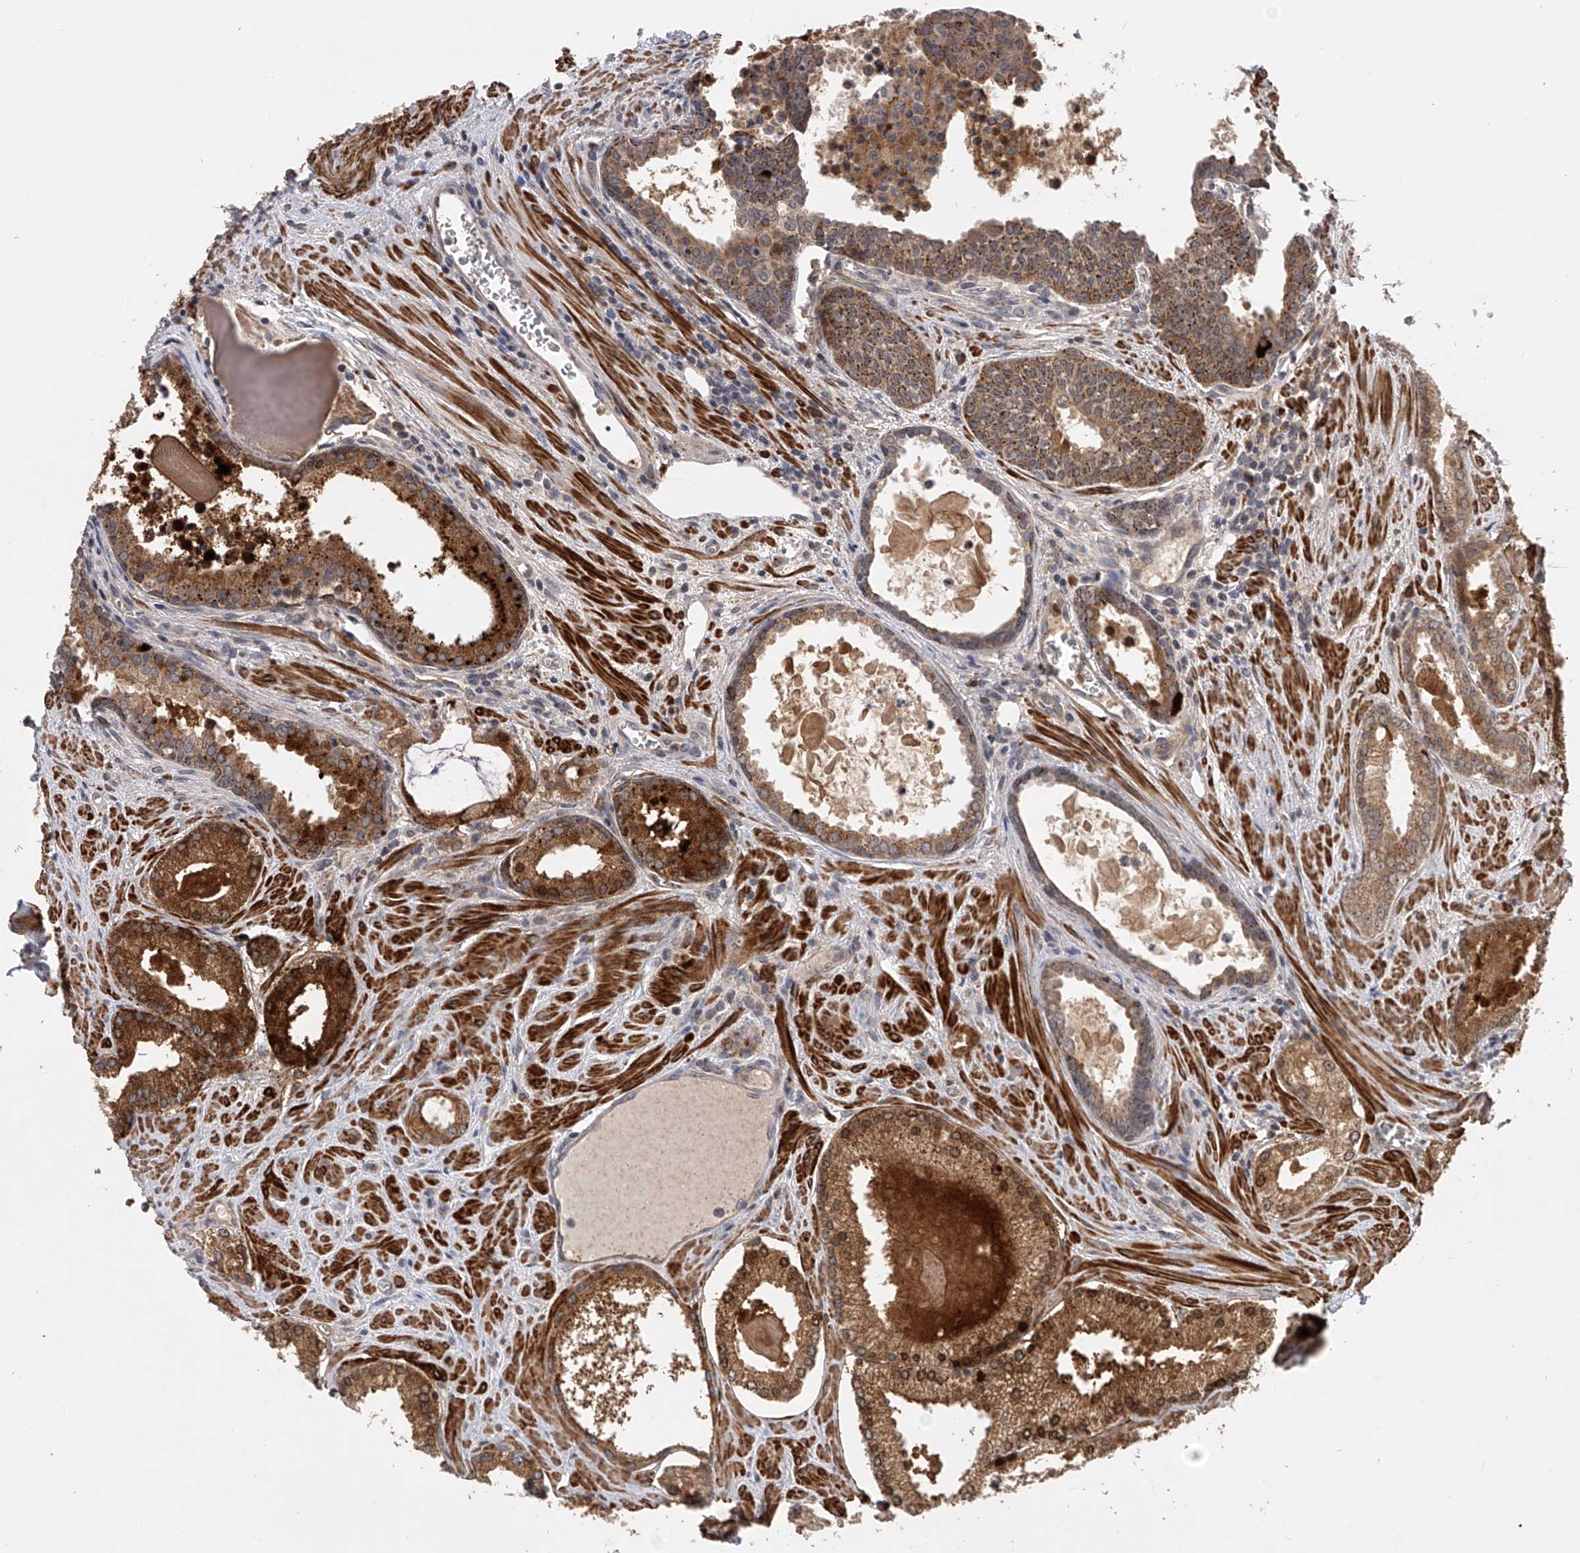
{"staining": {"intensity": "strong", "quantity": ">75%", "location": "cytoplasmic/membranous"}, "tissue": "prostate cancer", "cell_type": "Tumor cells", "image_type": "cancer", "snomed": [{"axis": "morphology", "description": "Adenocarcinoma, Low grade"}, {"axis": "topography", "description": "Prostate"}], "caption": "High-power microscopy captured an immunohistochemistry (IHC) photomicrograph of adenocarcinoma (low-grade) (prostate), revealing strong cytoplasmic/membranous staining in approximately >75% of tumor cells.", "gene": "SPOCK1", "patient": {"sex": "male", "age": 54}}